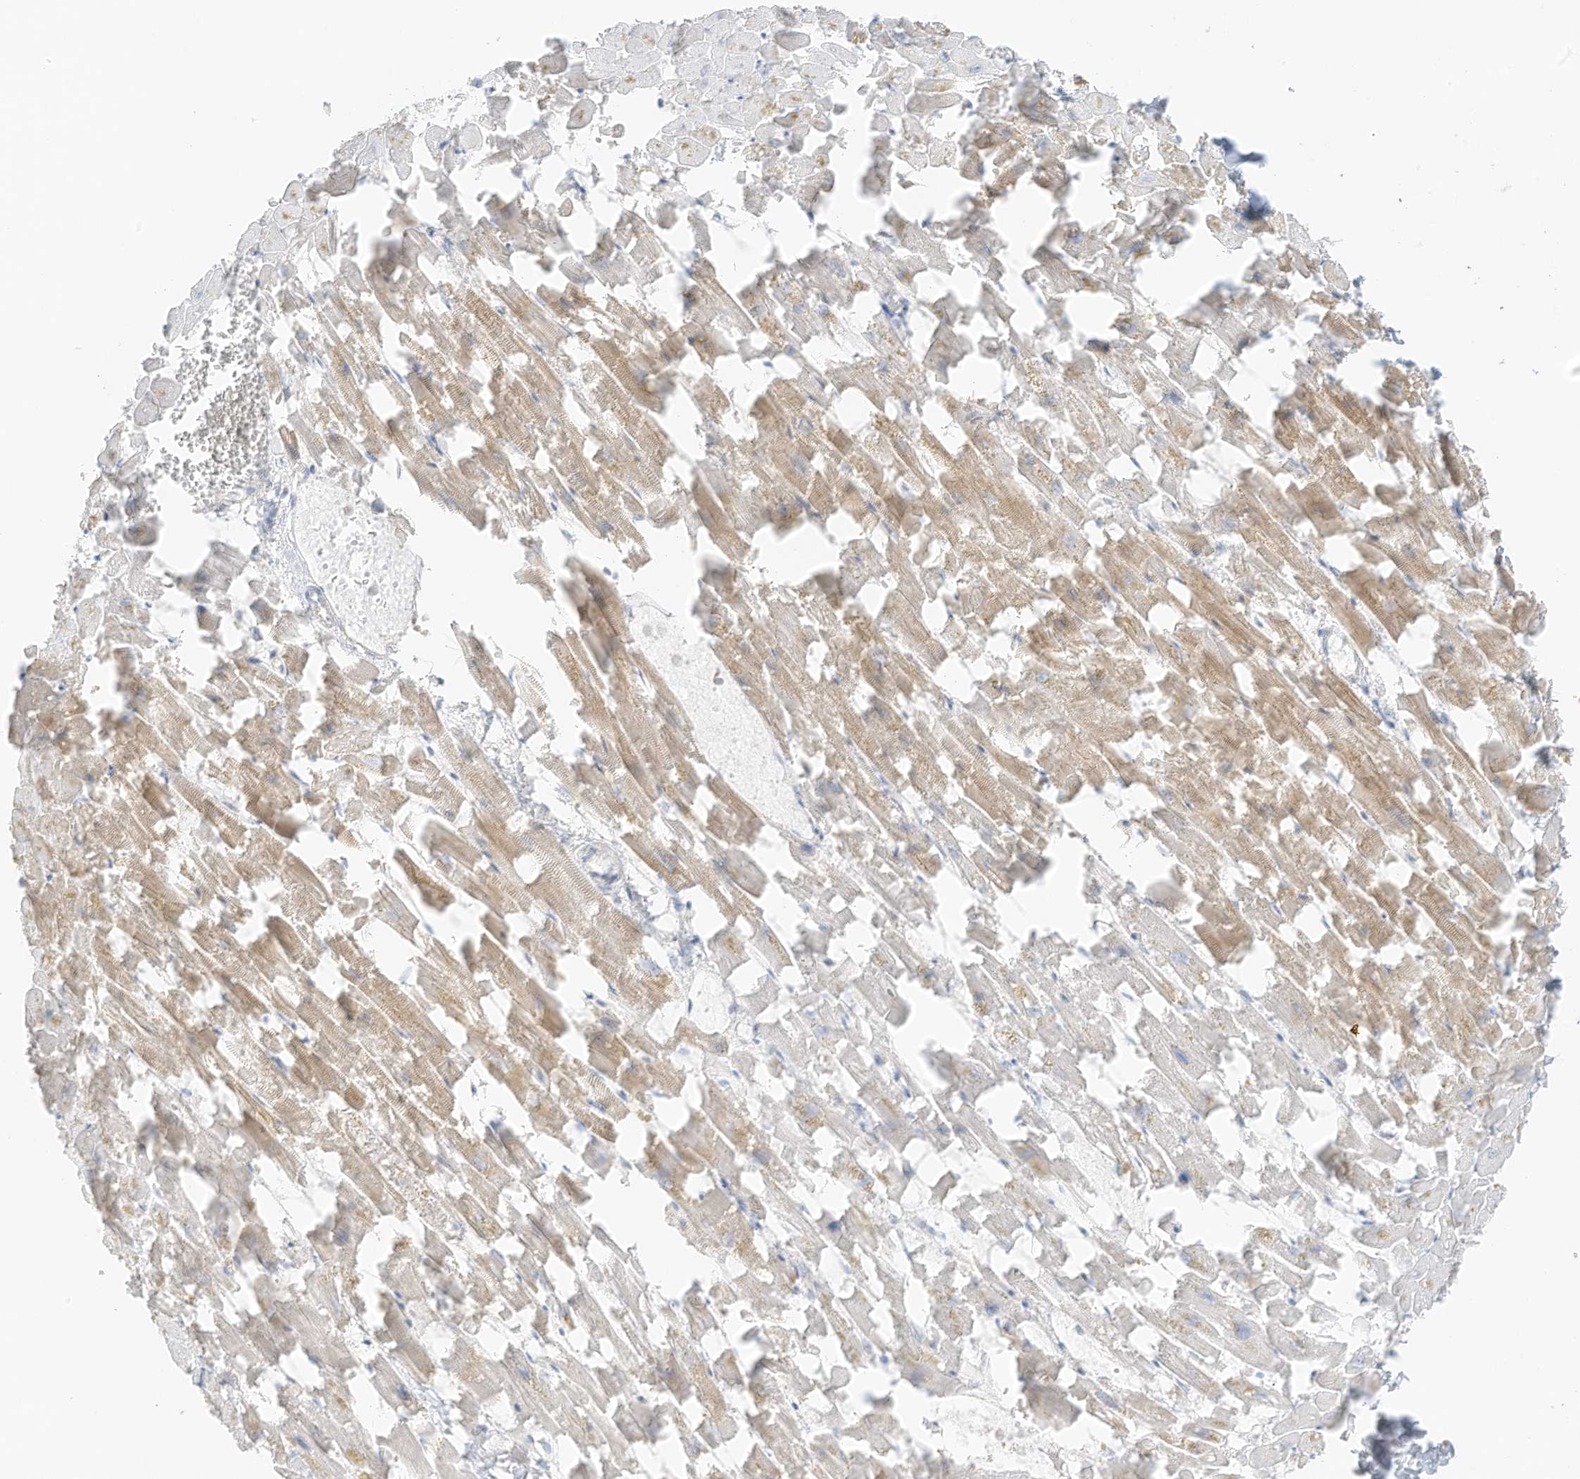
{"staining": {"intensity": "moderate", "quantity": "25%-75%", "location": "cytoplasmic/membranous"}, "tissue": "heart muscle", "cell_type": "Cardiomyocytes", "image_type": "normal", "snomed": [{"axis": "morphology", "description": "Normal tissue, NOS"}, {"axis": "topography", "description": "Heart"}], "caption": "Immunohistochemistry image of unremarkable human heart muscle stained for a protein (brown), which reveals medium levels of moderate cytoplasmic/membranous expression in approximately 25%-75% of cardiomyocytes.", "gene": "ZBTB41", "patient": {"sex": "female", "age": 64}}